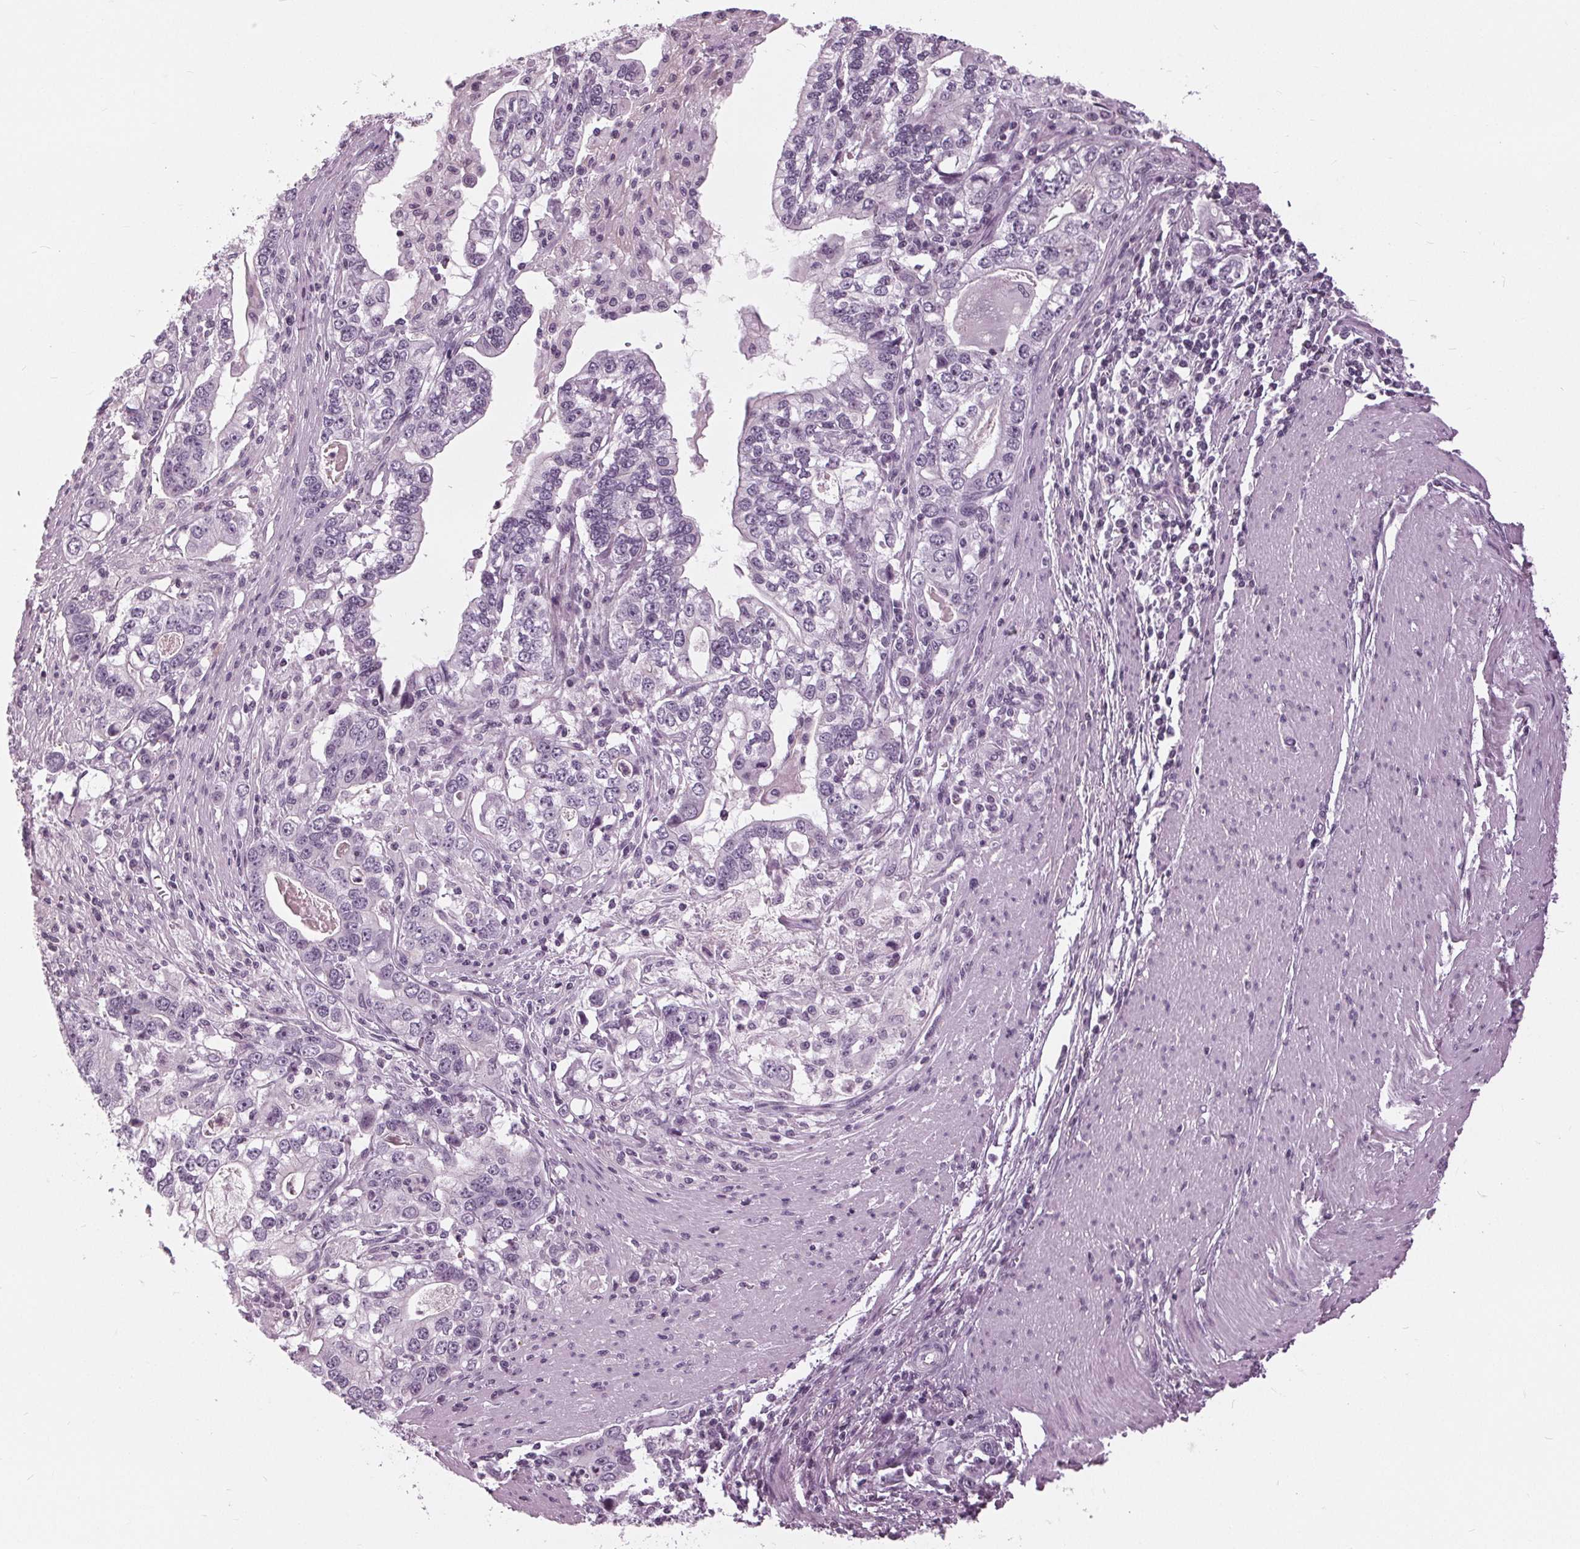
{"staining": {"intensity": "negative", "quantity": "none", "location": "none"}, "tissue": "stomach cancer", "cell_type": "Tumor cells", "image_type": "cancer", "snomed": [{"axis": "morphology", "description": "Adenocarcinoma, NOS"}, {"axis": "topography", "description": "Stomach, lower"}], "caption": "This is an immunohistochemistry histopathology image of human adenocarcinoma (stomach). There is no expression in tumor cells.", "gene": "SLC9A4", "patient": {"sex": "female", "age": 72}}